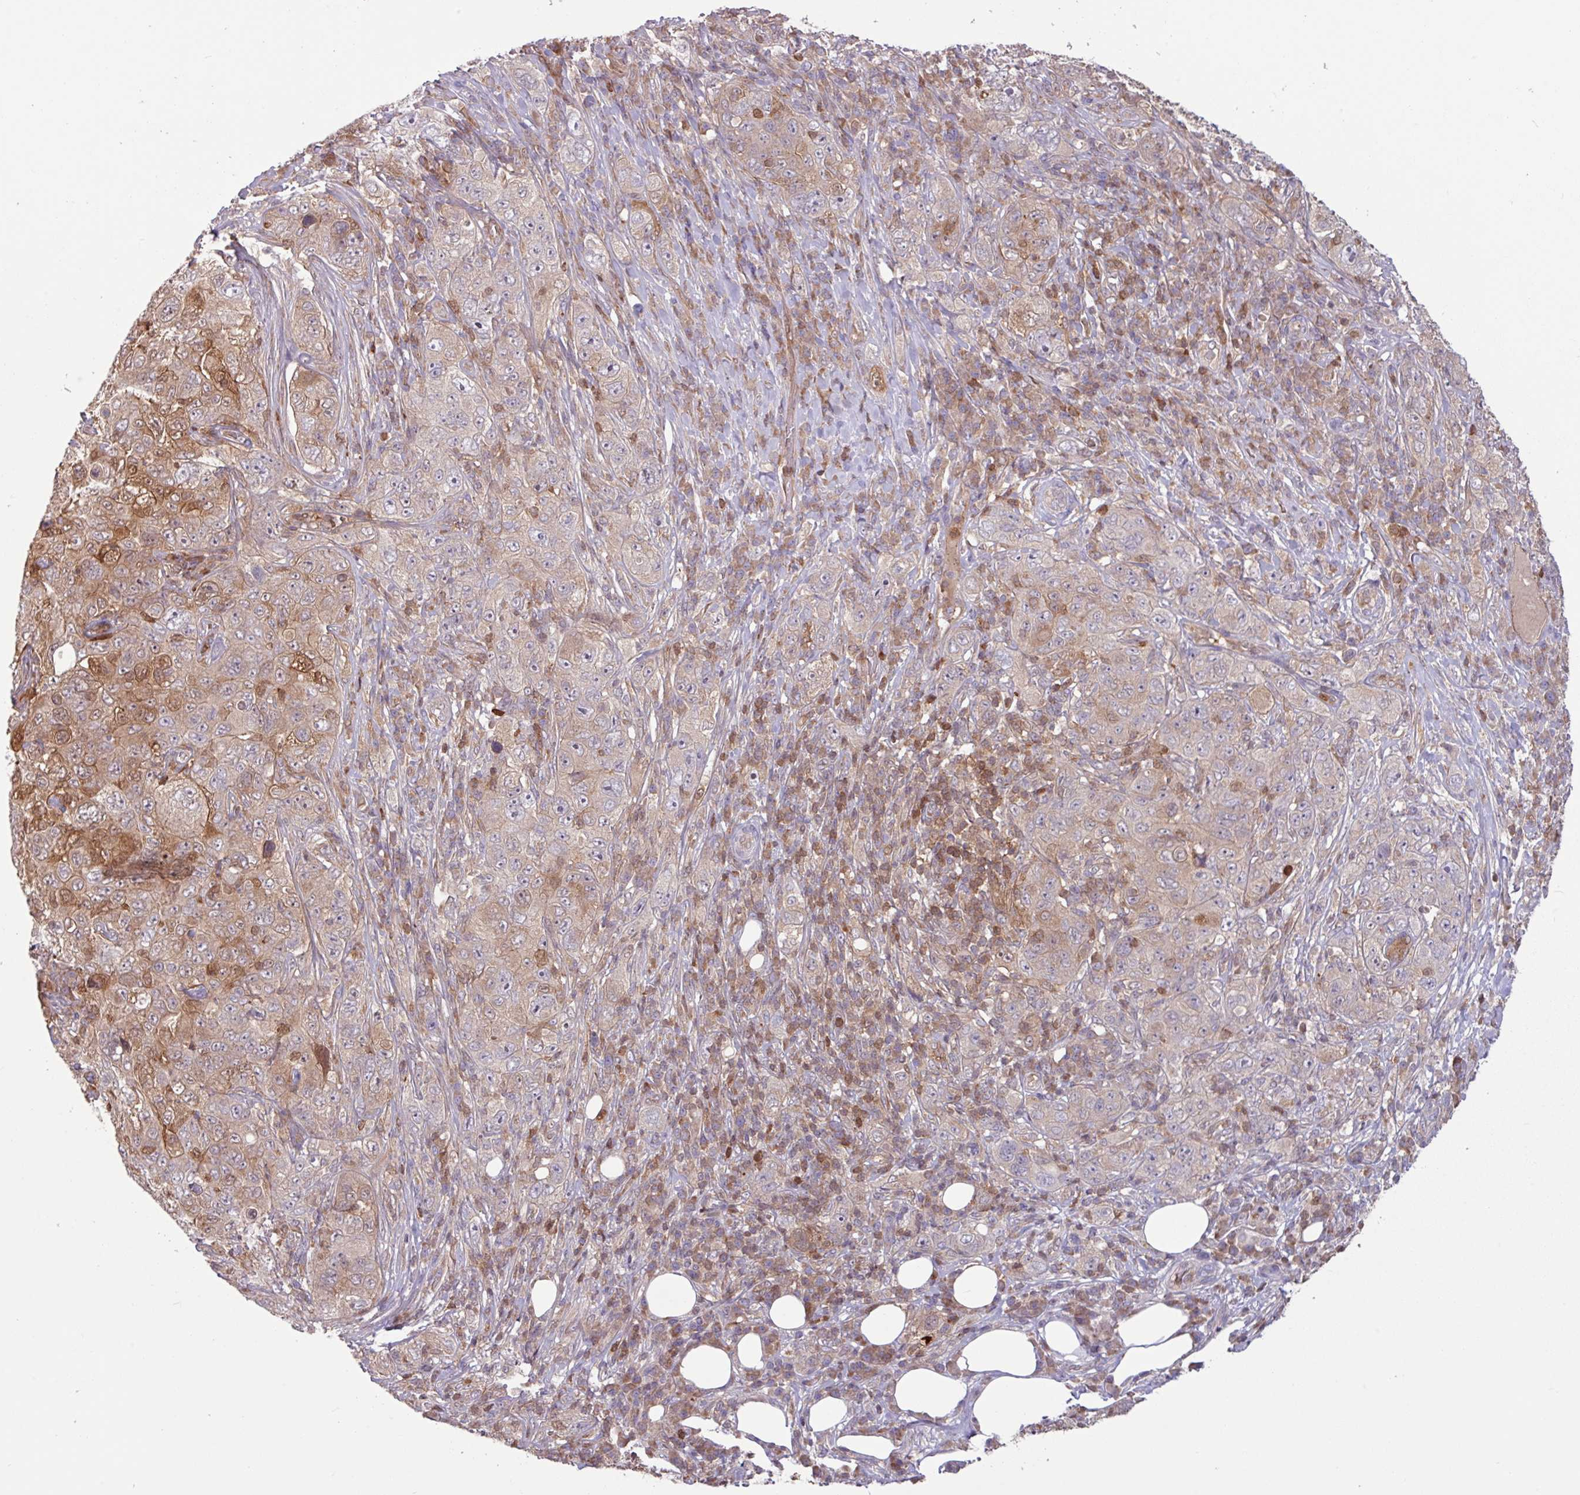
{"staining": {"intensity": "moderate", "quantity": "<25%", "location": "cytoplasmic/membranous,nuclear"}, "tissue": "pancreatic cancer", "cell_type": "Tumor cells", "image_type": "cancer", "snomed": [{"axis": "morphology", "description": "Adenocarcinoma, NOS"}, {"axis": "topography", "description": "Pancreas"}], "caption": "Adenocarcinoma (pancreatic) stained with DAB (3,3'-diaminobenzidine) IHC demonstrates low levels of moderate cytoplasmic/membranous and nuclear staining in about <25% of tumor cells.", "gene": "SEC61G", "patient": {"sex": "male", "age": 68}}